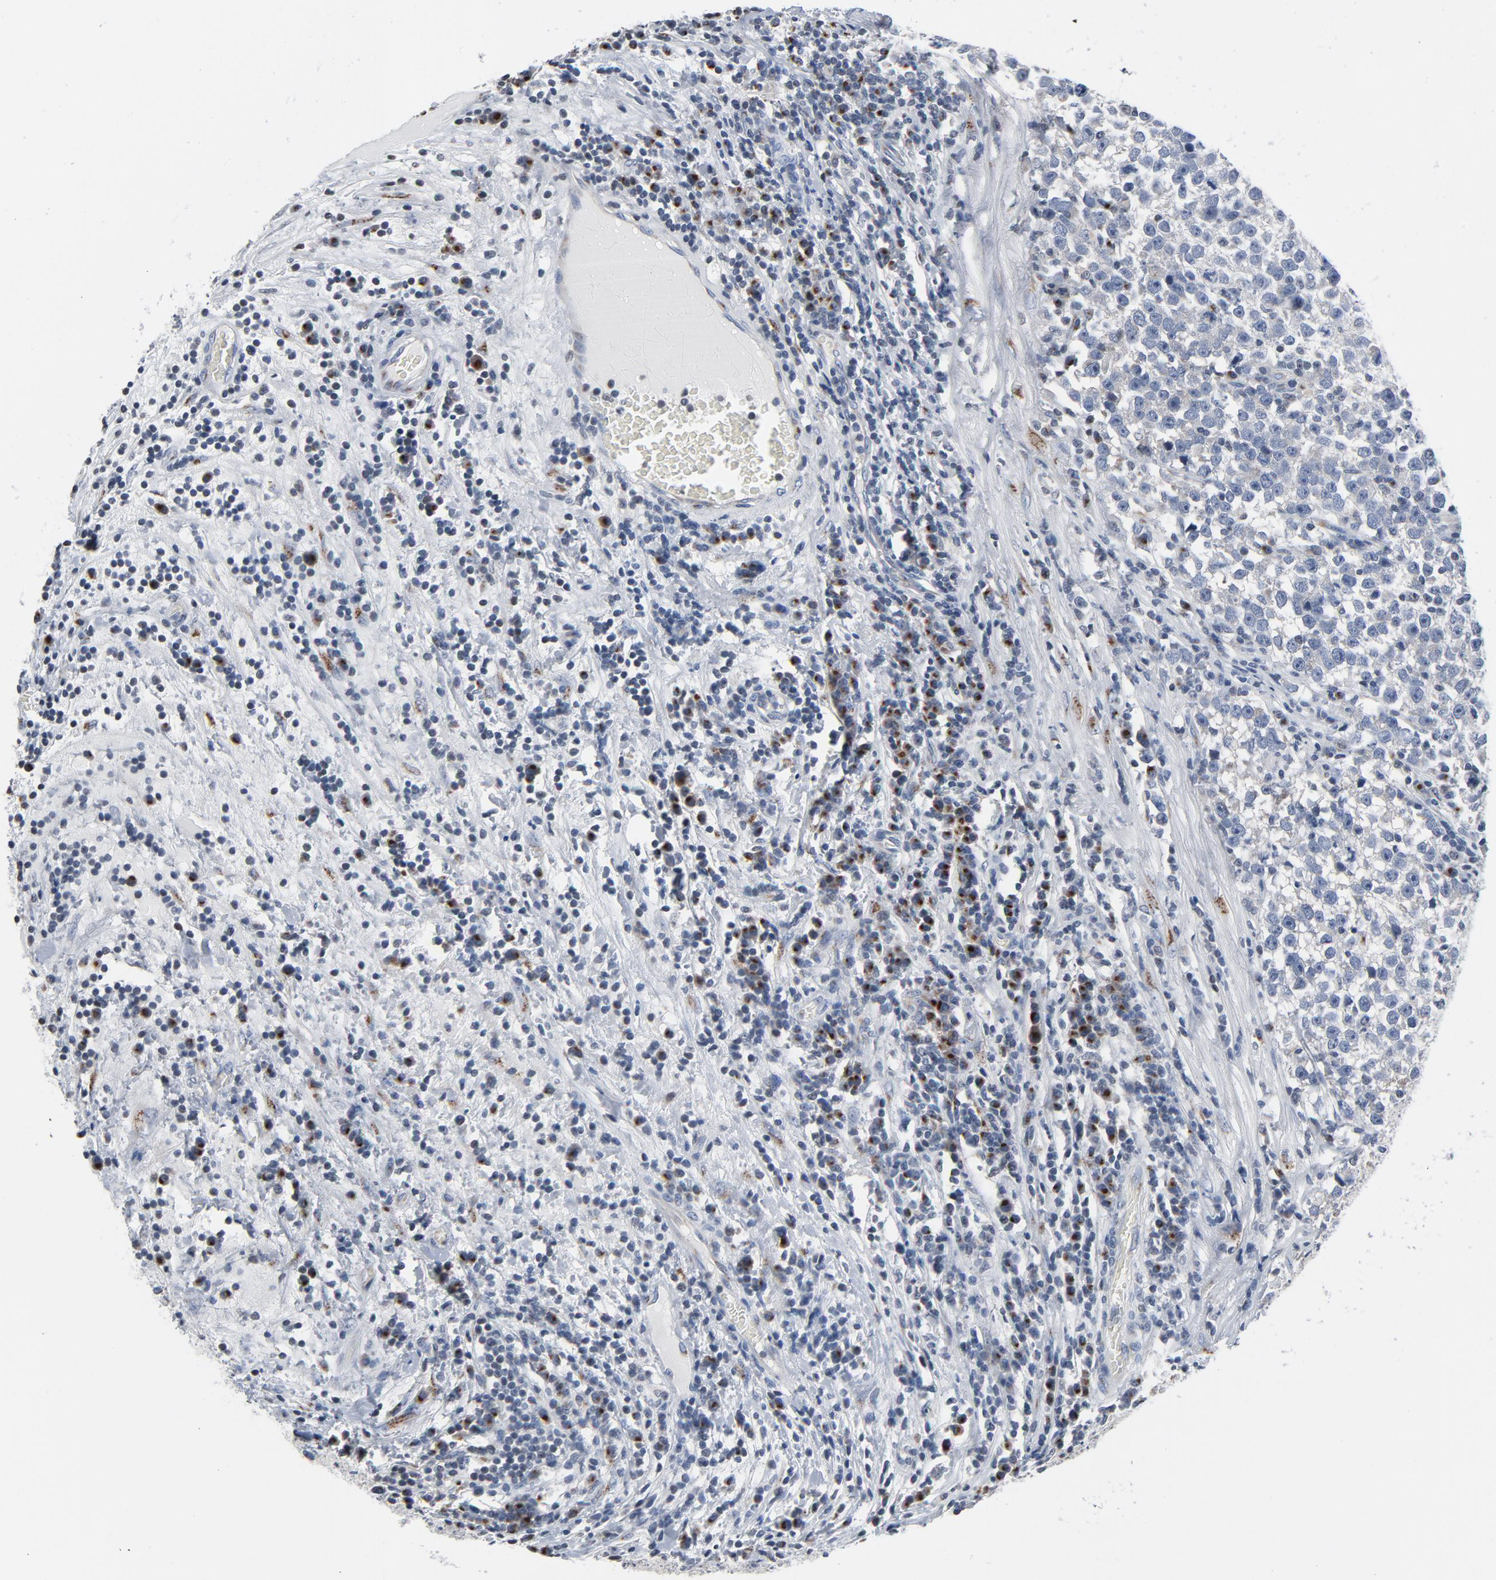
{"staining": {"intensity": "negative", "quantity": "none", "location": "none"}, "tissue": "testis cancer", "cell_type": "Tumor cells", "image_type": "cancer", "snomed": [{"axis": "morphology", "description": "Seminoma, NOS"}, {"axis": "topography", "description": "Testis"}], "caption": "Protein analysis of seminoma (testis) reveals no significant expression in tumor cells.", "gene": "YIPF6", "patient": {"sex": "male", "age": 43}}